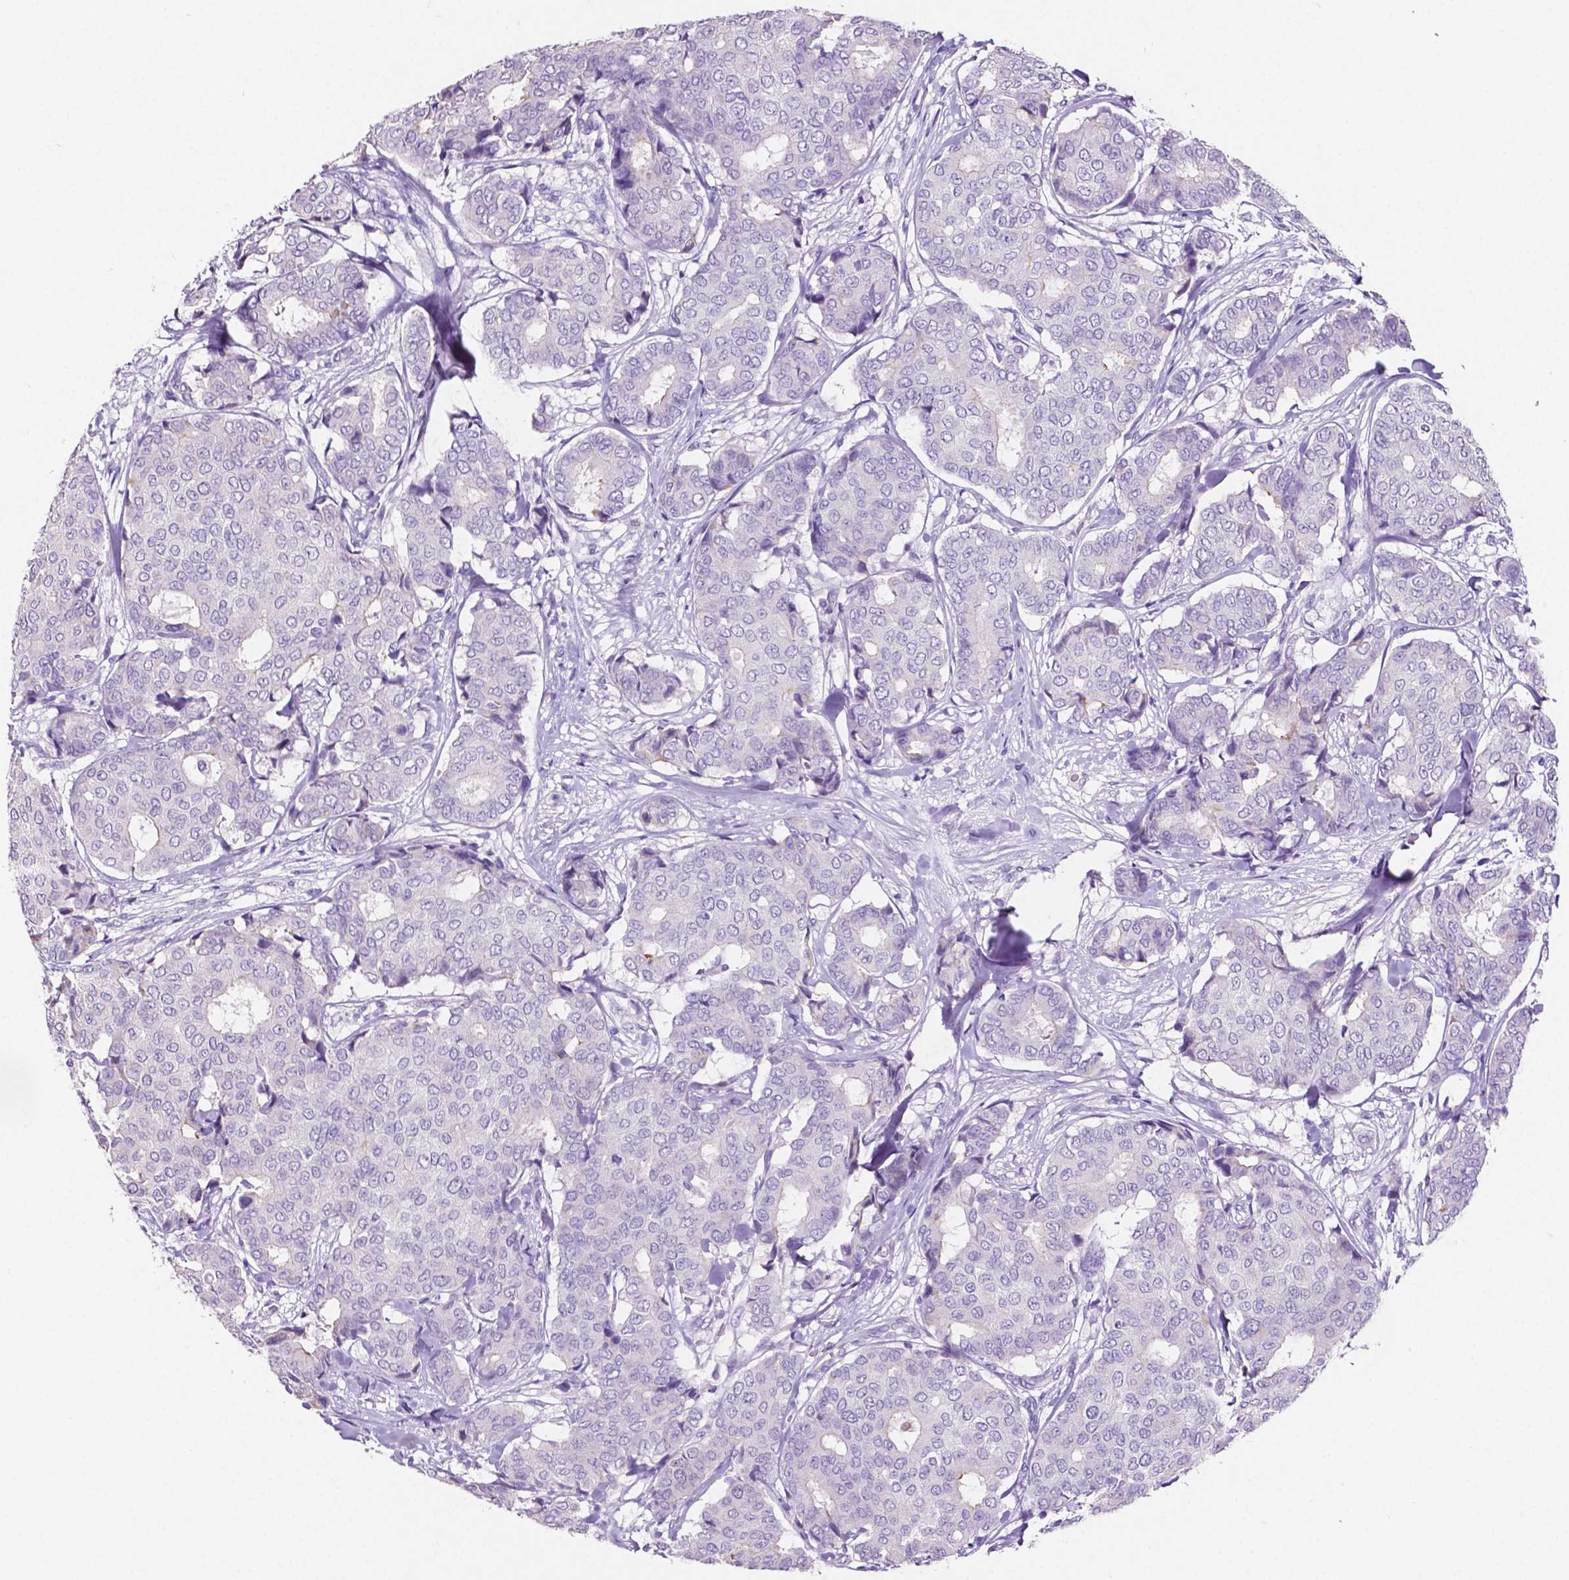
{"staining": {"intensity": "negative", "quantity": "none", "location": "none"}, "tissue": "breast cancer", "cell_type": "Tumor cells", "image_type": "cancer", "snomed": [{"axis": "morphology", "description": "Duct carcinoma"}, {"axis": "topography", "description": "Breast"}], "caption": "IHC photomicrograph of human breast cancer stained for a protein (brown), which displays no expression in tumor cells. (DAB IHC visualized using brightfield microscopy, high magnification).", "gene": "SLC22A2", "patient": {"sex": "female", "age": 75}}